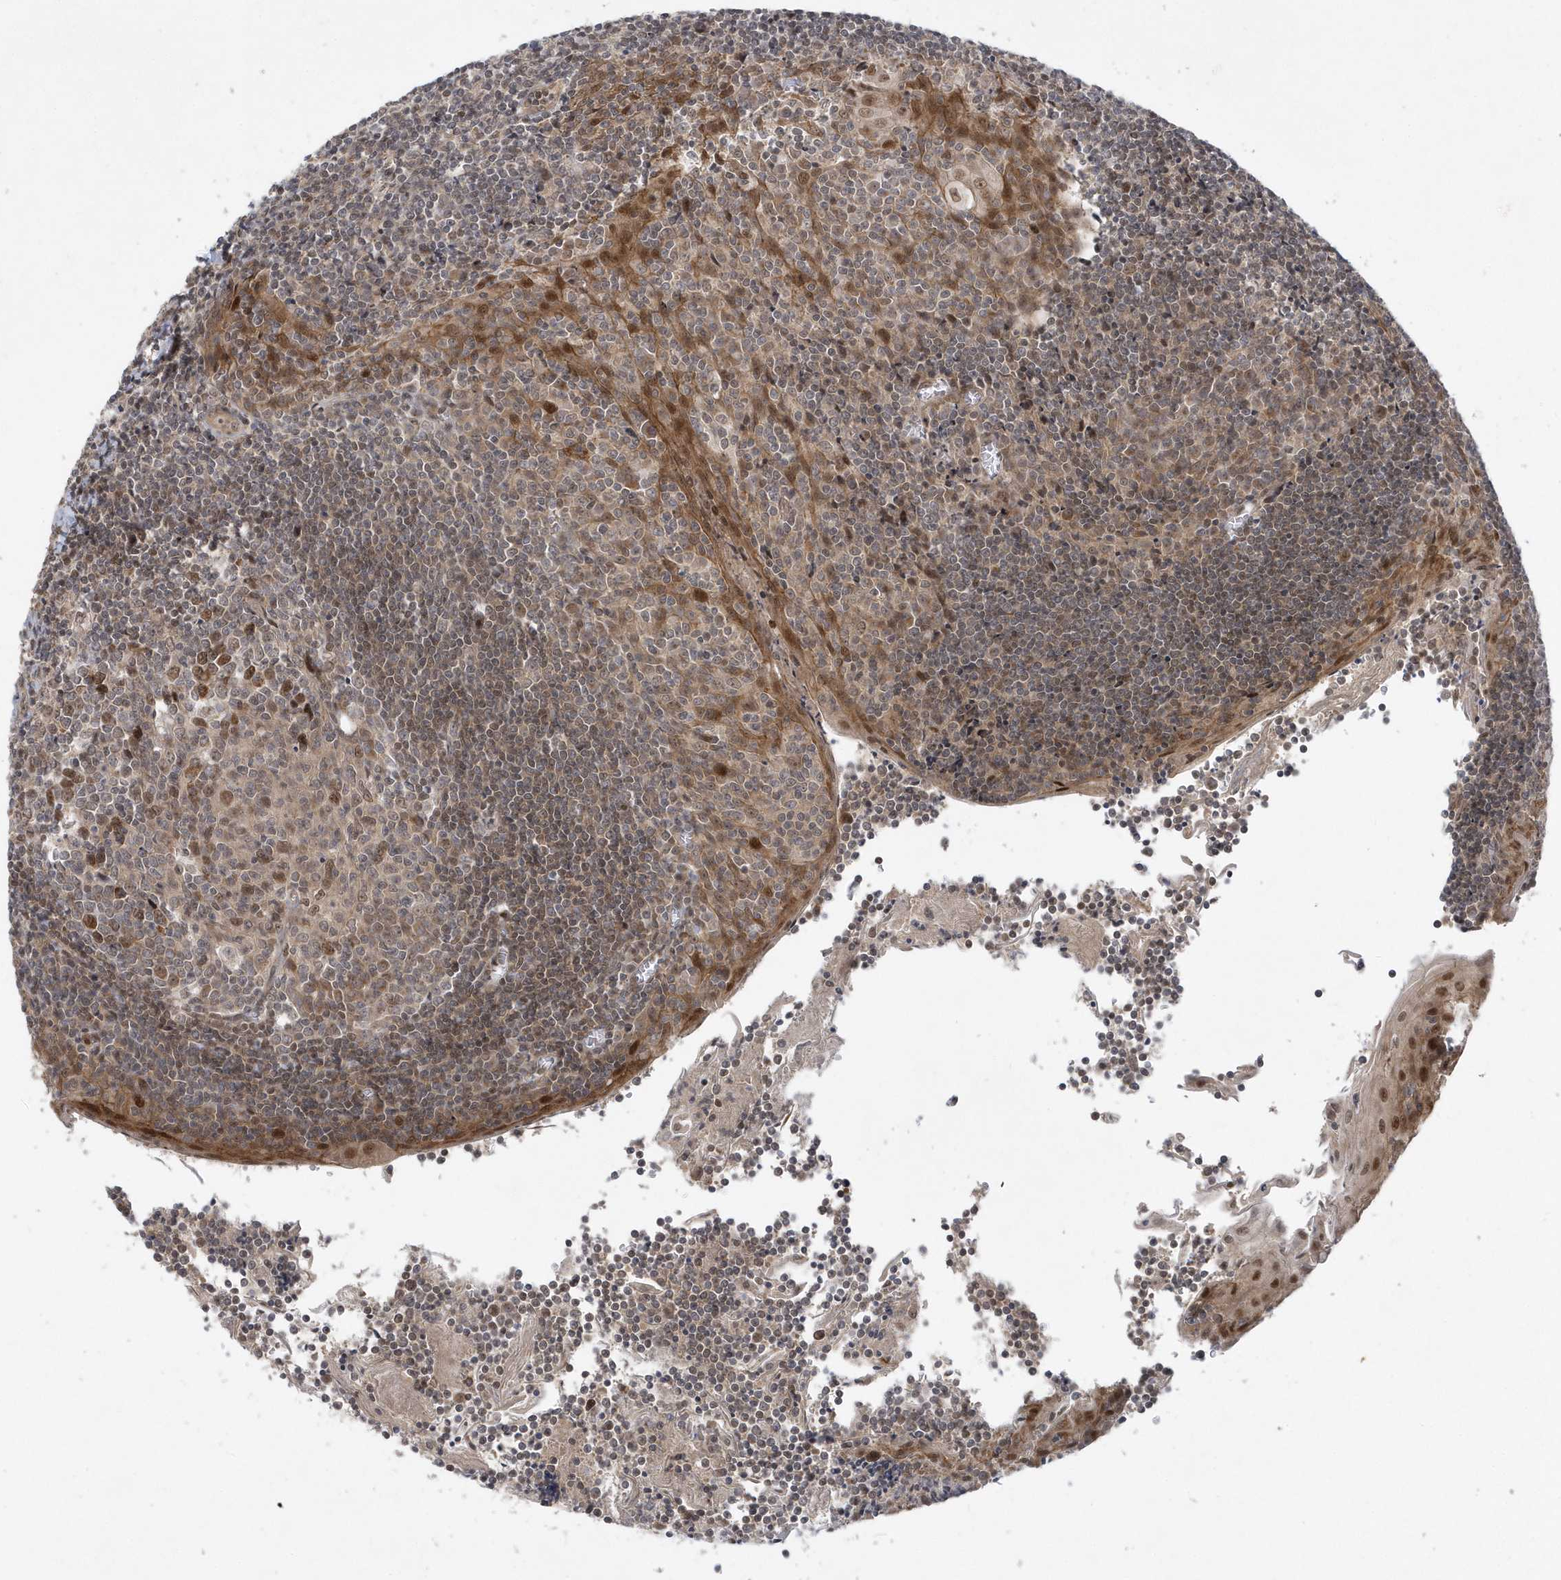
{"staining": {"intensity": "moderate", "quantity": "<25%", "location": "nuclear"}, "tissue": "tonsil", "cell_type": "Germinal center cells", "image_type": "normal", "snomed": [{"axis": "morphology", "description": "Normal tissue, NOS"}, {"axis": "topography", "description": "Tonsil"}], "caption": "Protein staining reveals moderate nuclear positivity in about <25% of germinal center cells in normal tonsil. (DAB IHC, brown staining for protein, blue staining for nuclei).", "gene": "MXI1", "patient": {"sex": "male", "age": 27}}